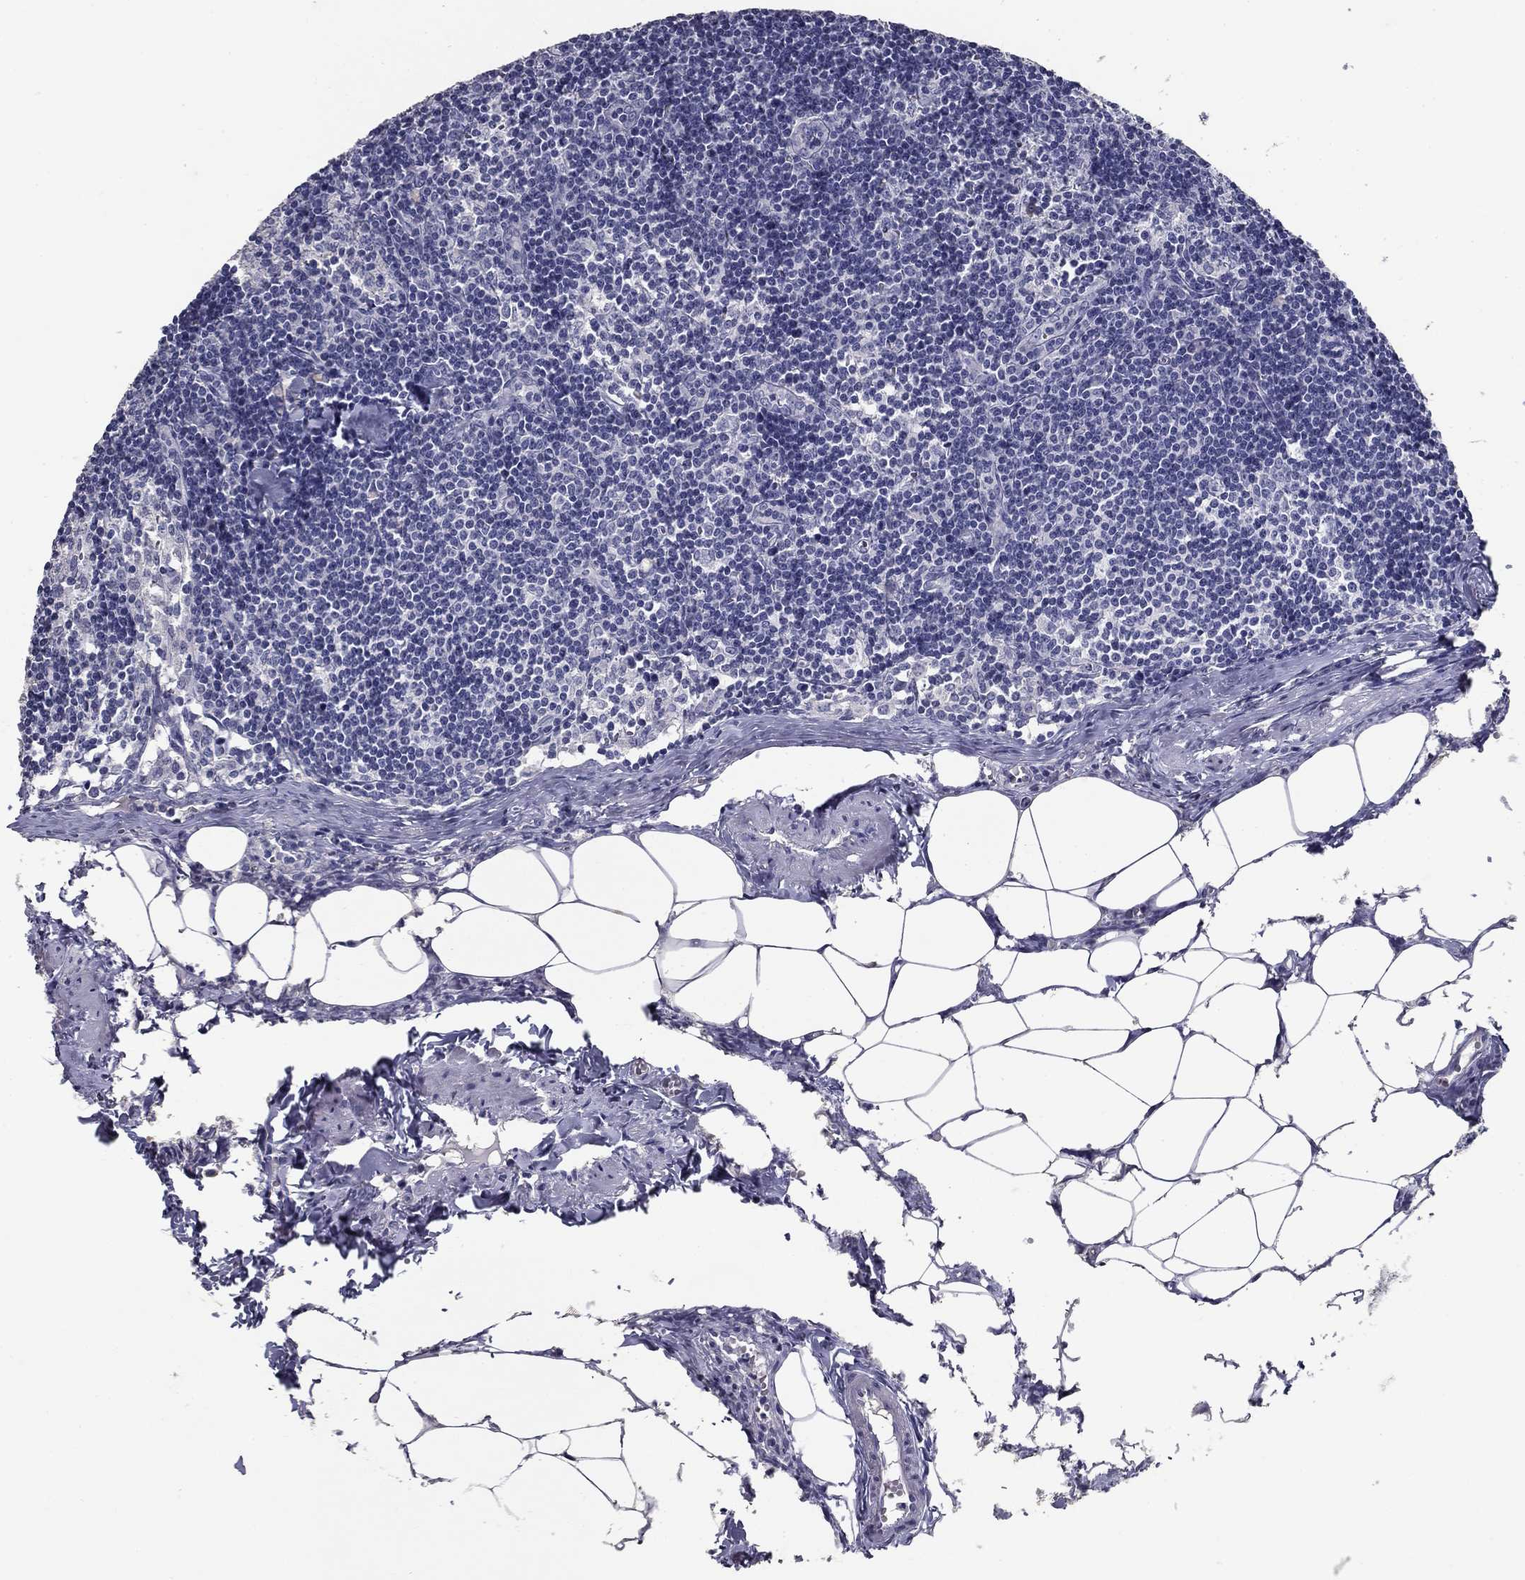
{"staining": {"intensity": "negative", "quantity": "none", "location": "none"}, "tissue": "lymph node", "cell_type": "Germinal center cells", "image_type": "normal", "snomed": [{"axis": "morphology", "description": "Normal tissue, NOS"}, {"axis": "topography", "description": "Lymph node"}], "caption": "Germinal center cells show no significant positivity in benign lymph node. (Stains: DAB immunohistochemistry with hematoxylin counter stain, Microscopy: brightfield microscopy at high magnification).", "gene": "POMC", "patient": {"sex": "female", "age": 51}}